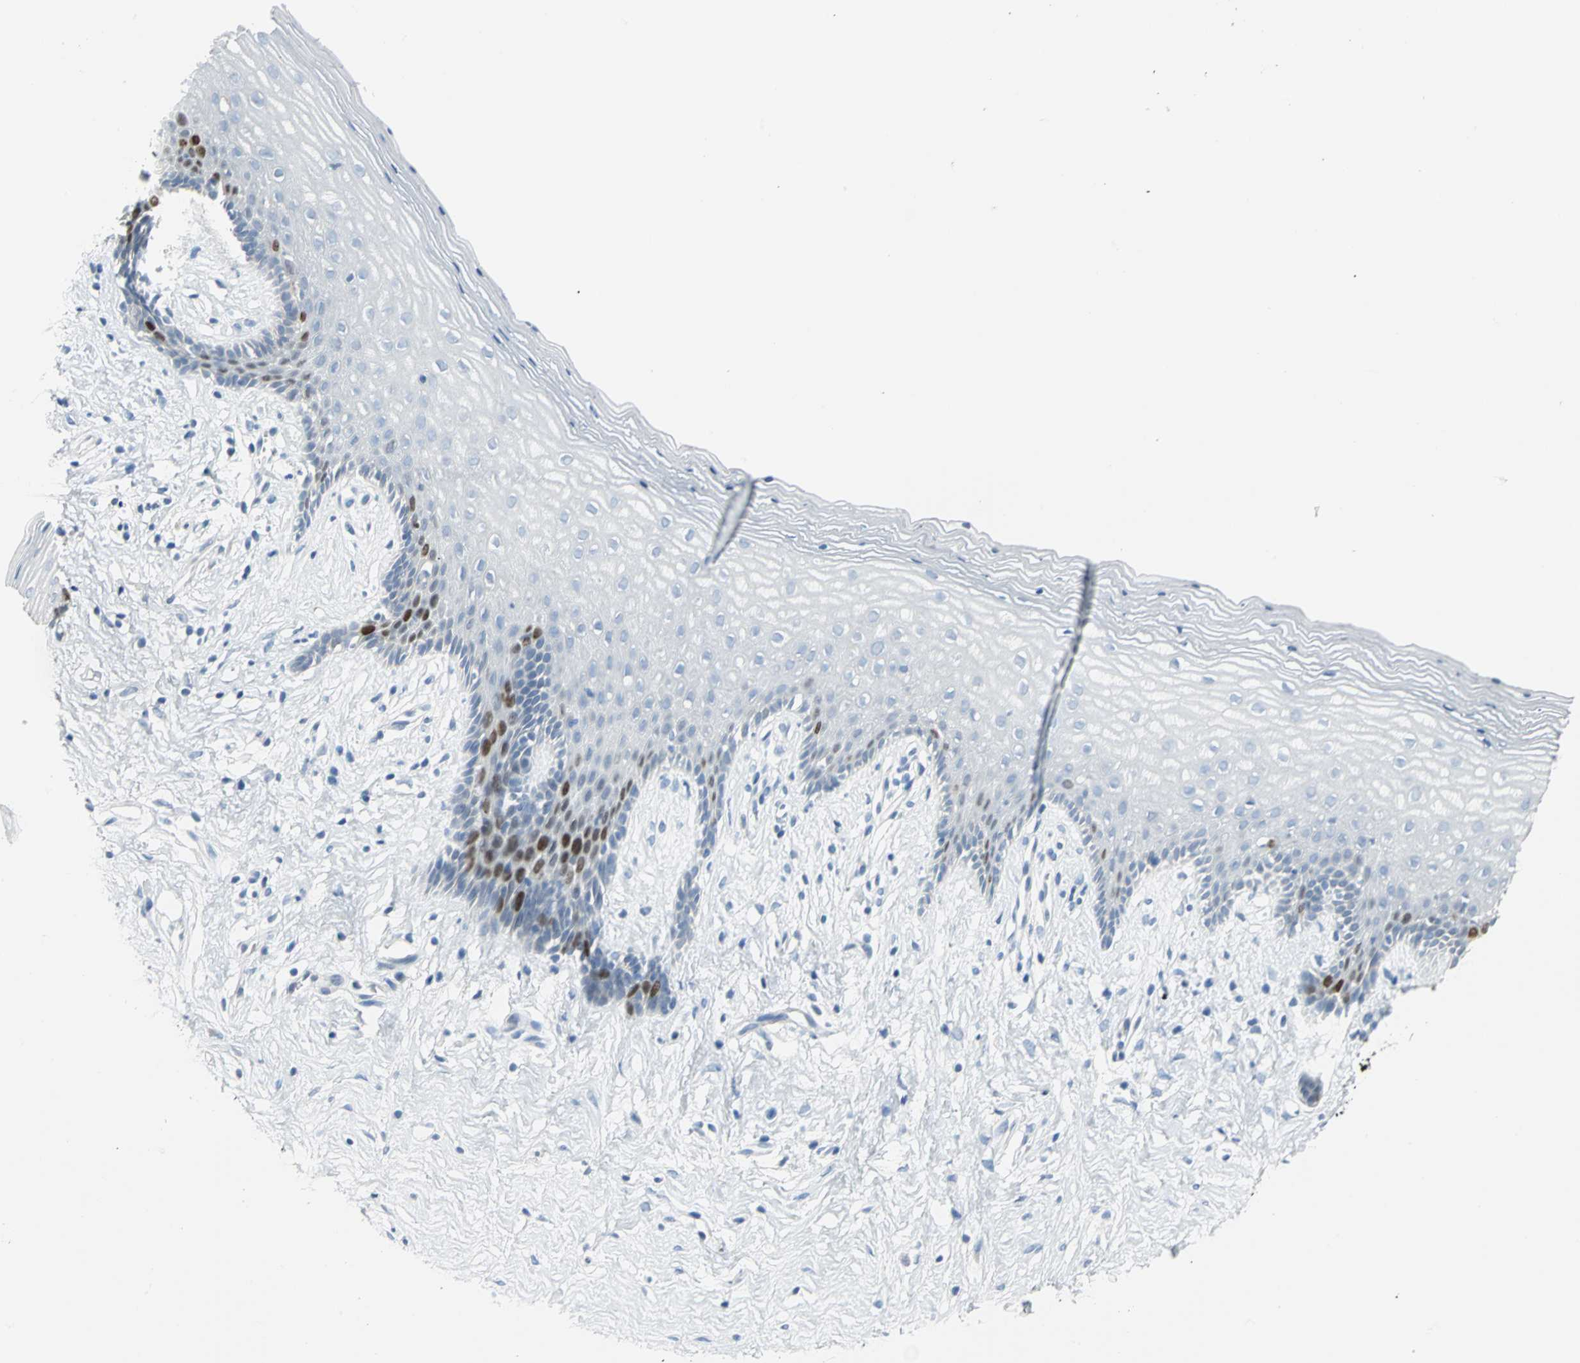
{"staining": {"intensity": "strong", "quantity": "<25%", "location": "nuclear"}, "tissue": "vagina", "cell_type": "Squamous epithelial cells", "image_type": "normal", "snomed": [{"axis": "morphology", "description": "Normal tissue, NOS"}, {"axis": "topography", "description": "Vagina"}], "caption": "Immunohistochemistry (IHC) image of unremarkable vagina: human vagina stained using immunohistochemistry displays medium levels of strong protein expression localized specifically in the nuclear of squamous epithelial cells, appearing as a nuclear brown color.", "gene": "MCM3", "patient": {"sex": "female", "age": 44}}